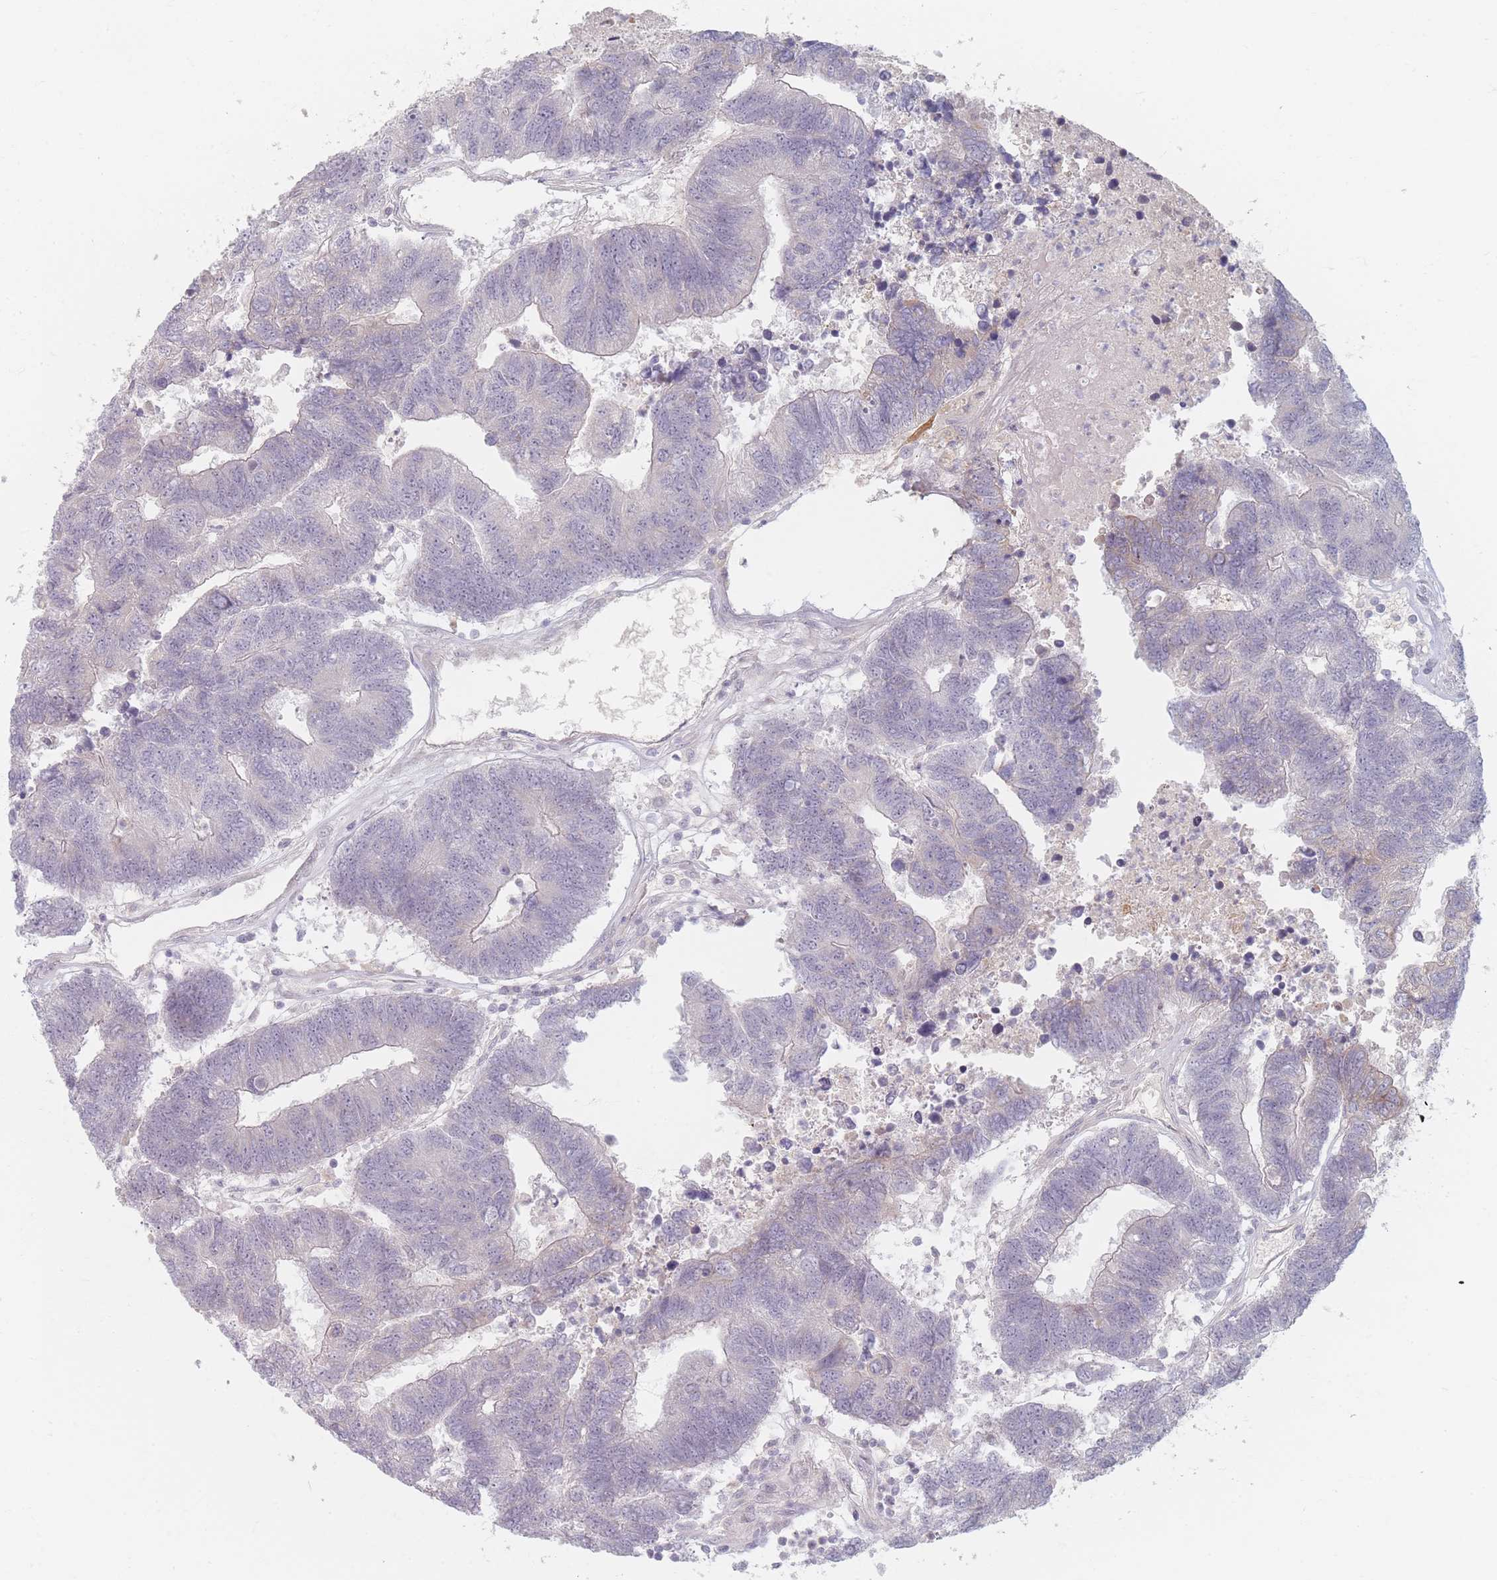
{"staining": {"intensity": "negative", "quantity": "none", "location": "none"}, "tissue": "colorectal cancer", "cell_type": "Tumor cells", "image_type": "cancer", "snomed": [{"axis": "morphology", "description": "Adenocarcinoma, NOS"}, {"axis": "topography", "description": "Colon"}], "caption": "Immunohistochemistry (IHC) of human colorectal adenocarcinoma reveals no expression in tumor cells.", "gene": "TMOD1", "patient": {"sex": "female", "age": 48}}